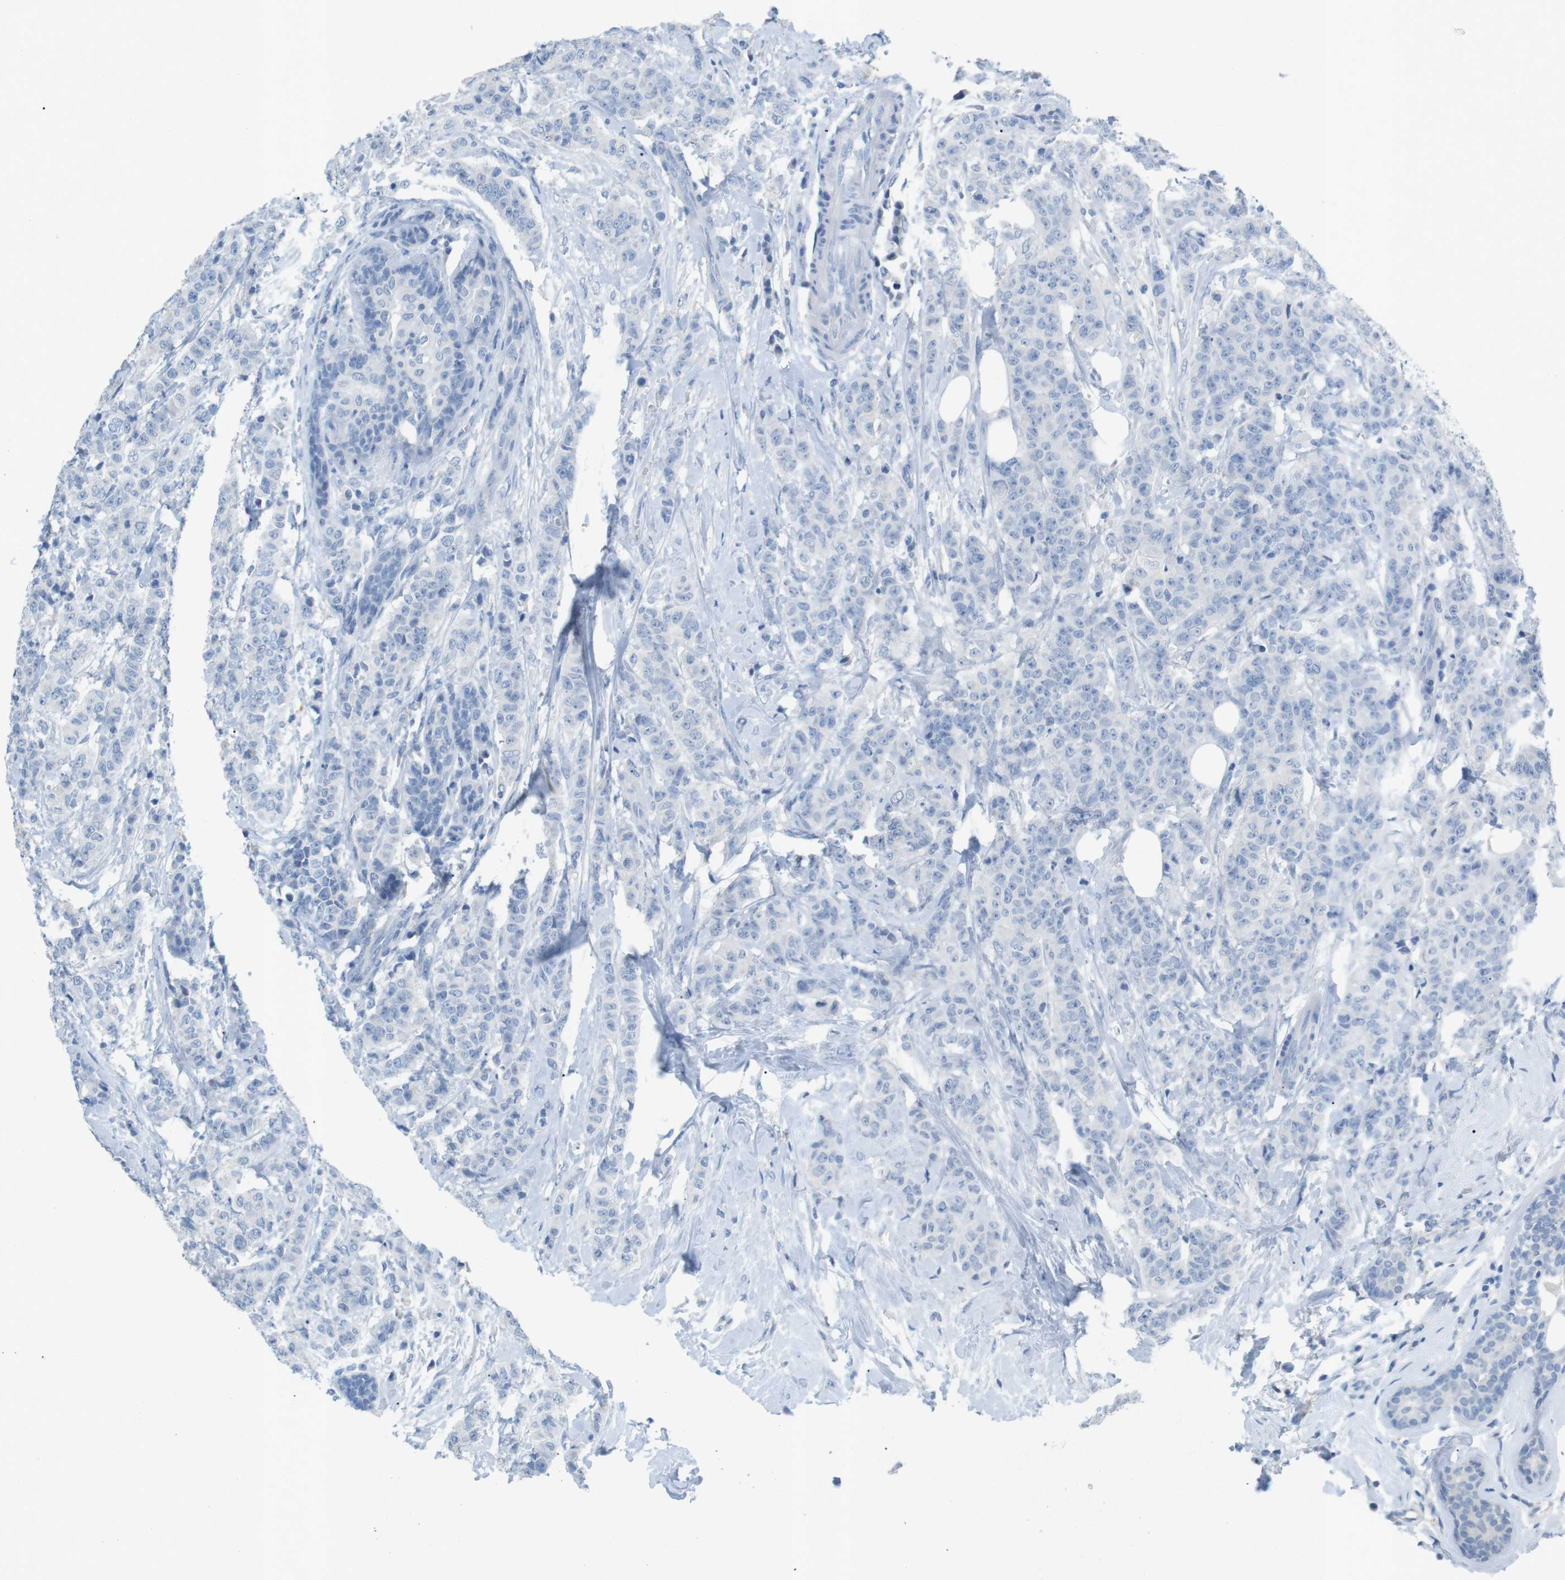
{"staining": {"intensity": "negative", "quantity": "none", "location": "none"}, "tissue": "breast cancer", "cell_type": "Tumor cells", "image_type": "cancer", "snomed": [{"axis": "morphology", "description": "Normal tissue, NOS"}, {"axis": "morphology", "description": "Duct carcinoma"}, {"axis": "topography", "description": "Breast"}], "caption": "An immunohistochemistry (IHC) image of infiltrating ductal carcinoma (breast) is shown. There is no staining in tumor cells of infiltrating ductal carcinoma (breast). The staining is performed using DAB (3,3'-diaminobenzidine) brown chromogen with nuclei counter-stained in using hematoxylin.", "gene": "SALL4", "patient": {"sex": "female", "age": 40}}